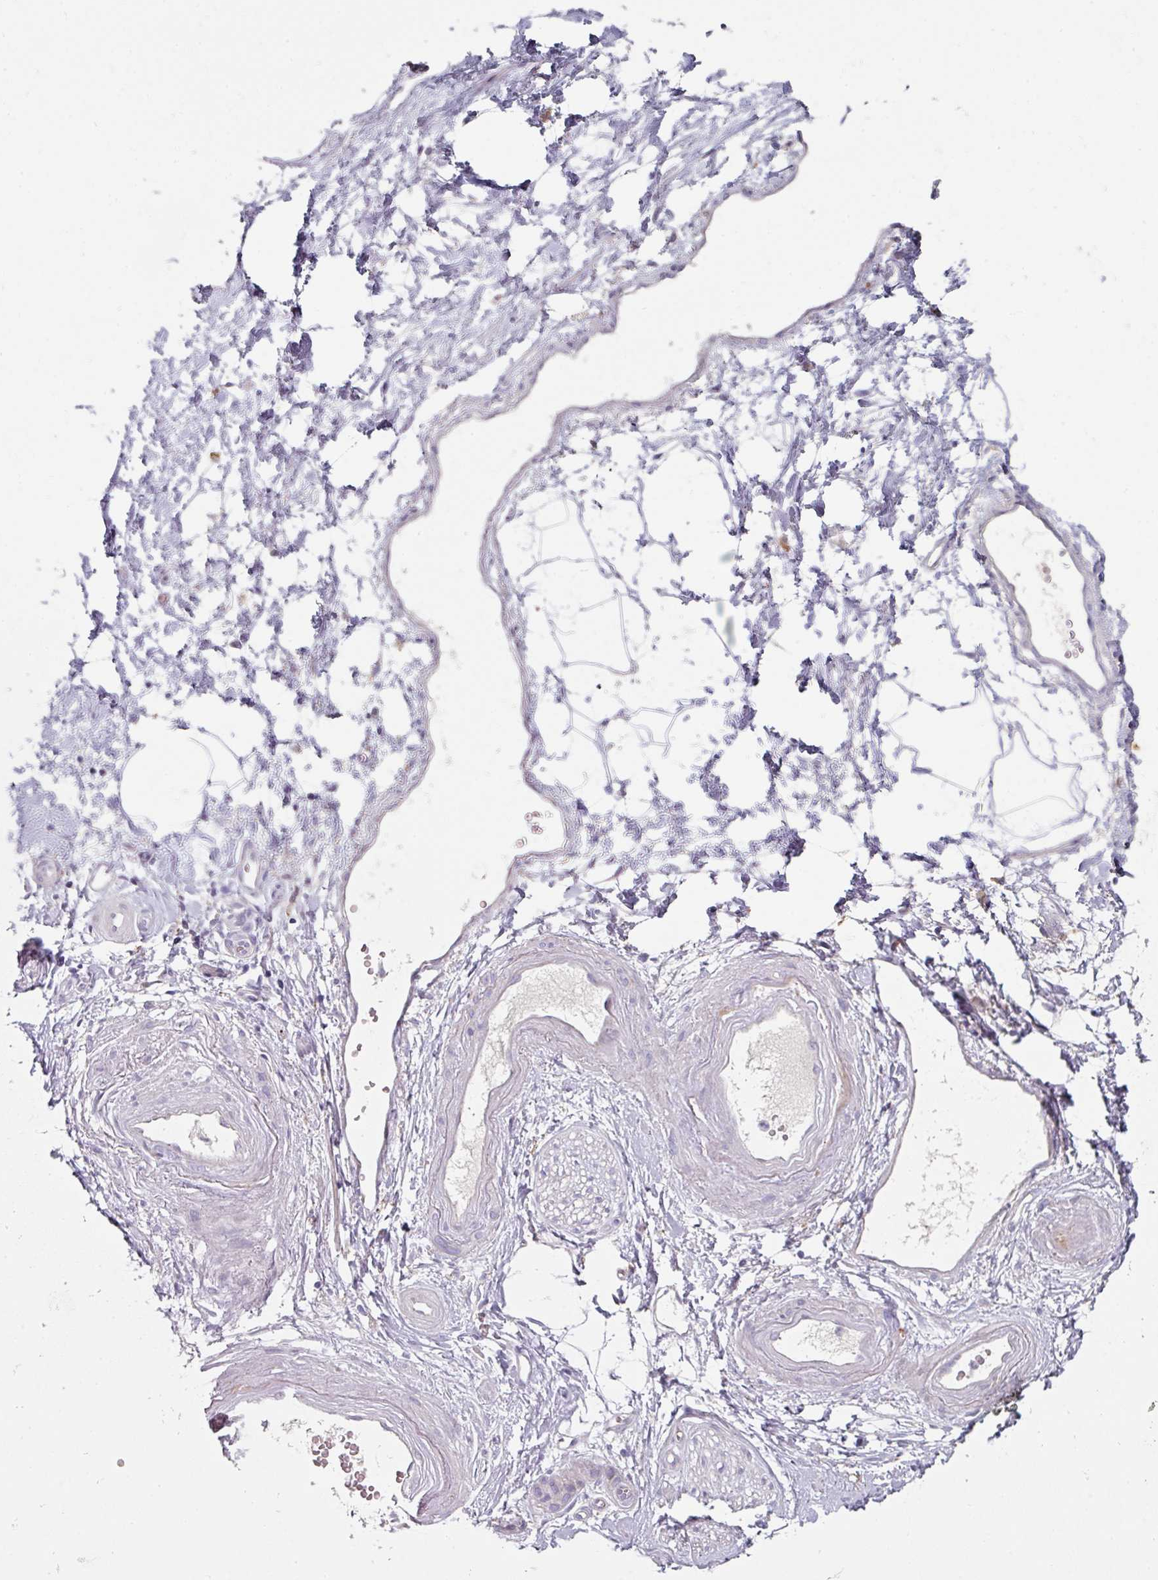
{"staining": {"intensity": "negative", "quantity": "none", "location": "none"}, "tissue": "adipose tissue", "cell_type": "Adipocytes", "image_type": "normal", "snomed": [{"axis": "morphology", "description": "Normal tissue, NOS"}, {"axis": "topography", "description": "Prostate"}, {"axis": "topography", "description": "Peripheral nerve tissue"}], "caption": "Immunohistochemistry photomicrograph of unremarkable adipose tissue: human adipose tissue stained with DAB (3,3'-diaminobenzidine) exhibits no significant protein staining in adipocytes.", "gene": "WSB2", "patient": {"sex": "male", "age": 55}}